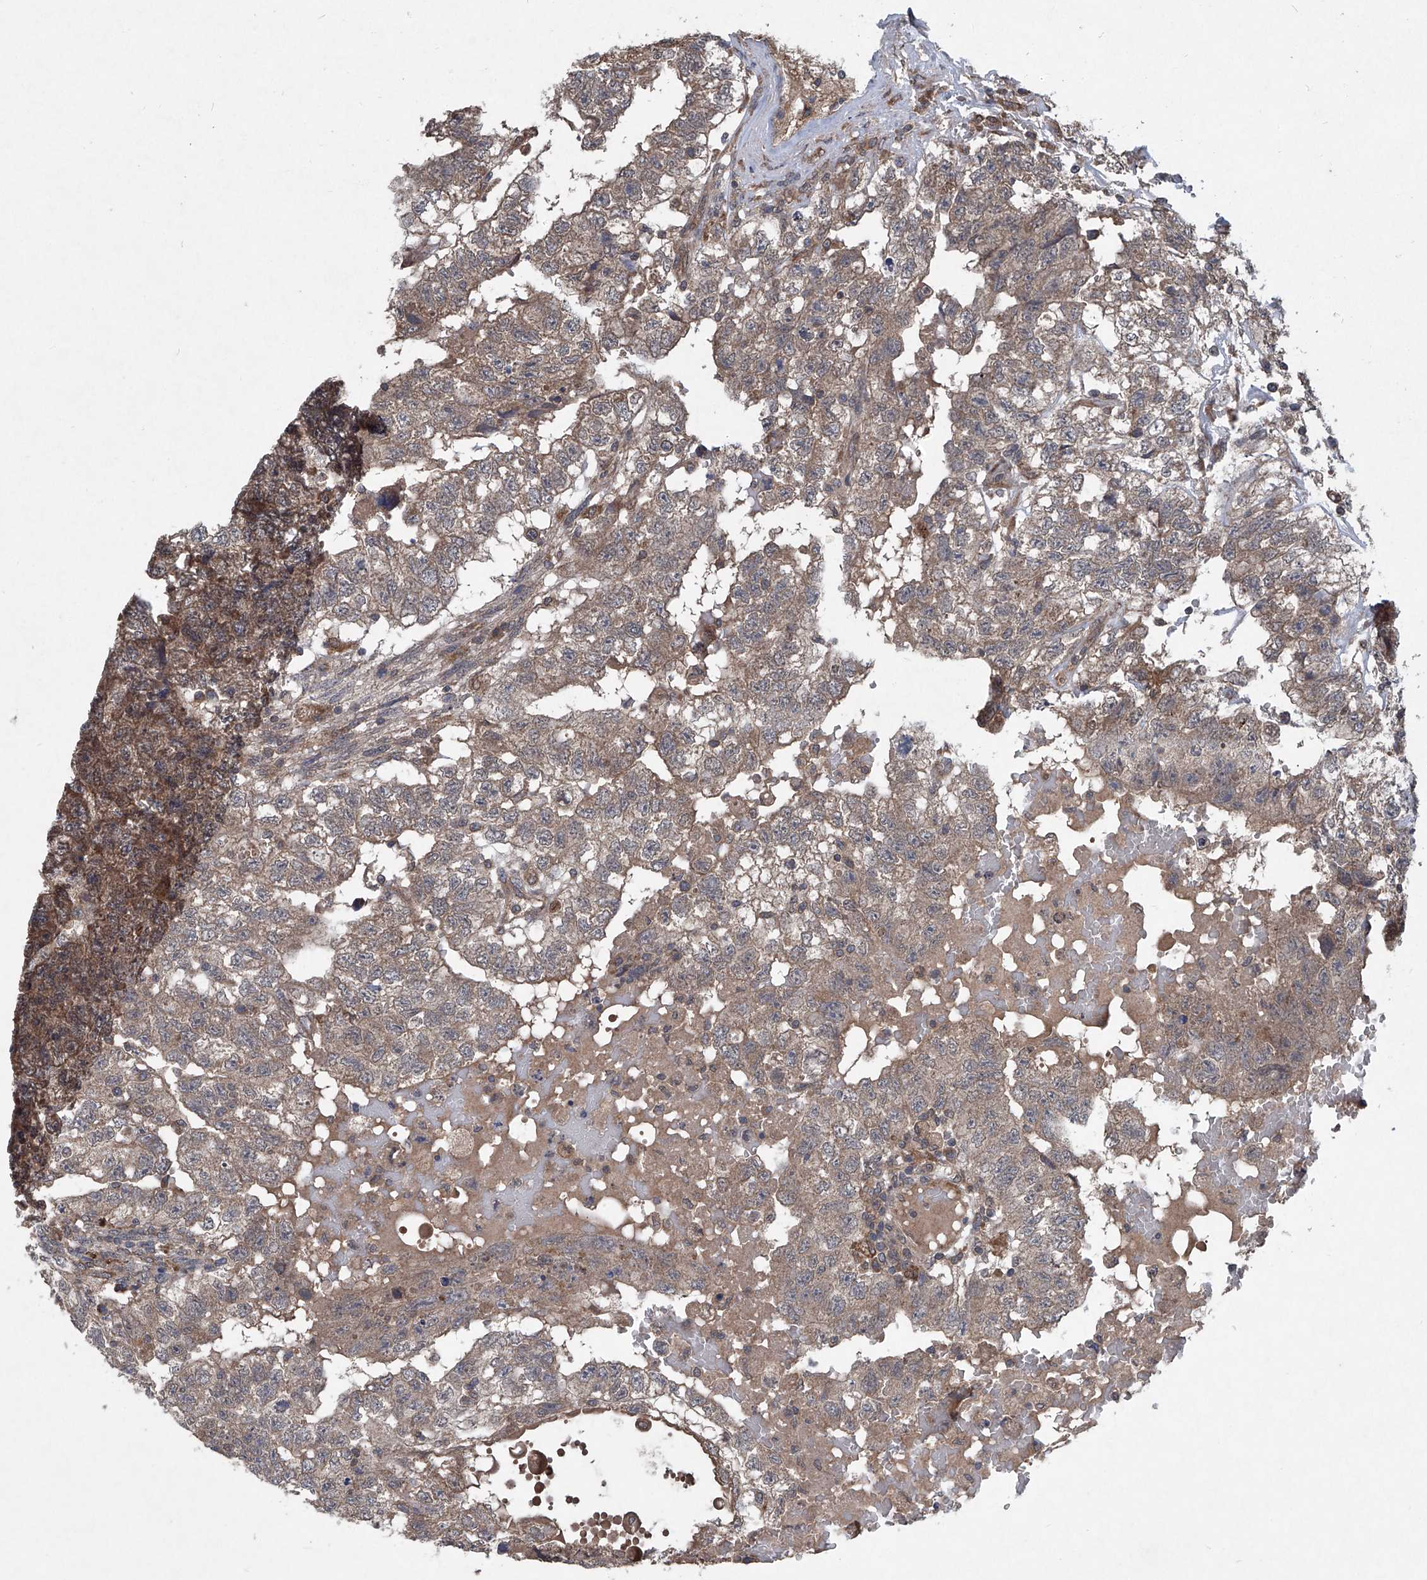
{"staining": {"intensity": "moderate", "quantity": ">75%", "location": "cytoplasmic/membranous"}, "tissue": "testis cancer", "cell_type": "Tumor cells", "image_type": "cancer", "snomed": [{"axis": "morphology", "description": "Carcinoma, Embryonal, NOS"}, {"axis": "topography", "description": "Testis"}], "caption": "High-magnification brightfield microscopy of testis cancer stained with DAB (brown) and counterstained with hematoxylin (blue). tumor cells exhibit moderate cytoplasmic/membranous staining is seen in about>75% of cells.", "gene": "SUMF2", "patient": {"sex": "male", "age": 36}}